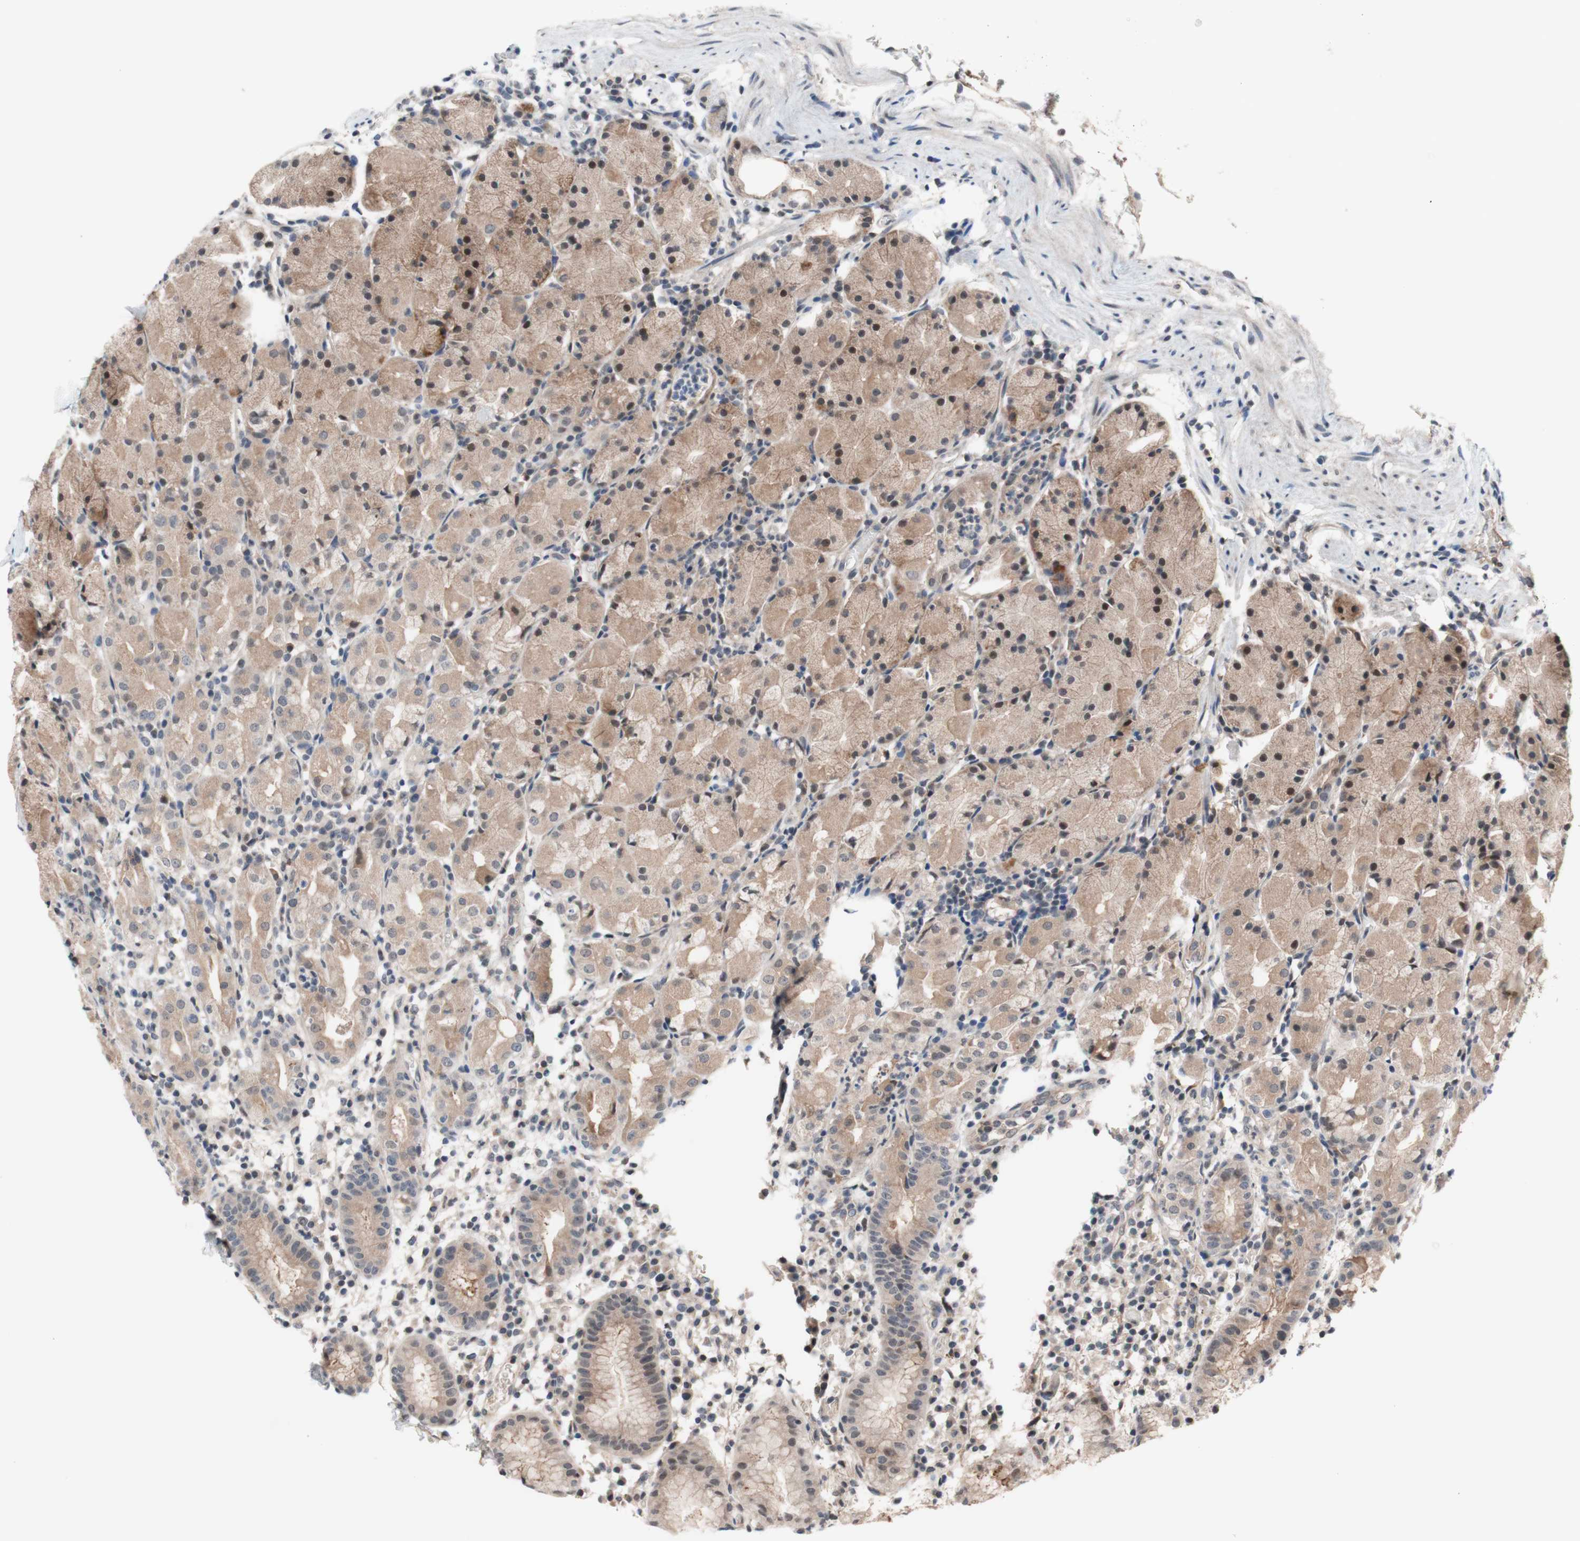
{"staining": {"intensity": "moderate", "quantity": "25%-75%", "location": "cytoplasmic/membranous,nuclear"}, "tissue": "stomach", "cell_type": "Glandular cells", "image_type": "normal", "snomed": [{"axis": "morphology", "description": "Normal tissue, NOS"}, {"axis": "topography", "description": "Stomach"}, {"axis": "topography", "description": "Stomach, lower"}], "caption": "Immunohistochemical staining of benign stomach exhibits moderate cytoplasmic/membranous,nuclear protein positivity in approximately 25%-75% of glandular cells.", "gene": "CD55", "patient": {"sex": "female", "age": 75}}